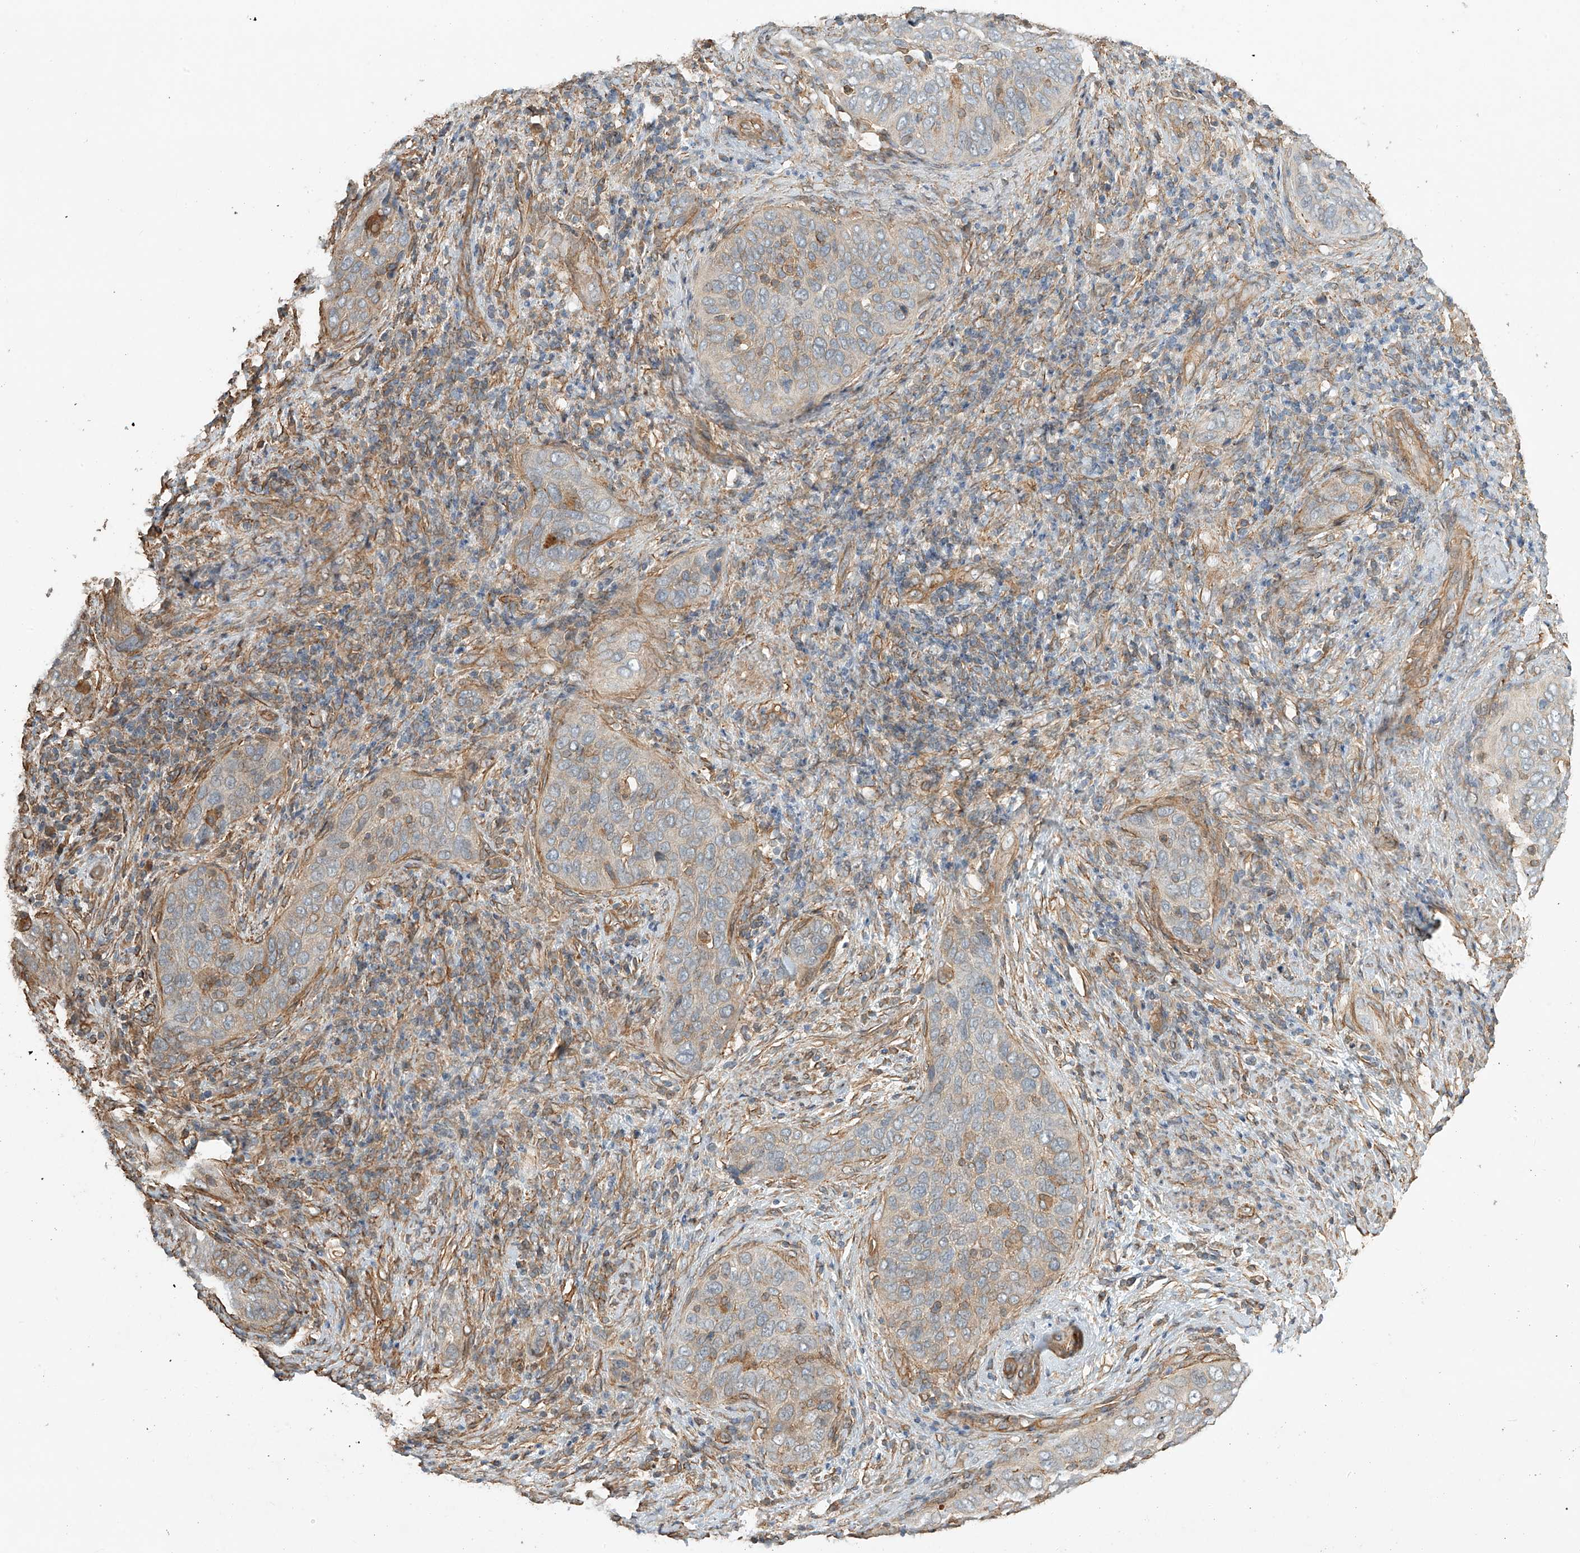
{"staining": {"intensity": "negative", "quantity": "none", "location": "none"}, "tissue": "cervical cancer", "cell_type": "Tumor cells", "image_type": "cancer", "snomed": [{"axis": "morphology", "description": "Squamous cell carcinoma, NOS"}, {"axis": "topography", "description": "Cervix"}], "caption": "Immunohistochemistry of squamous cell carcinoma (cervical) displays no staining in tumor cells. The staining is performed using DAB brown chromogen with nuclei counter-stained in using hematoxylin.", "gene": "CSMD3", "patient": {"sex": "female", "age": 60}}